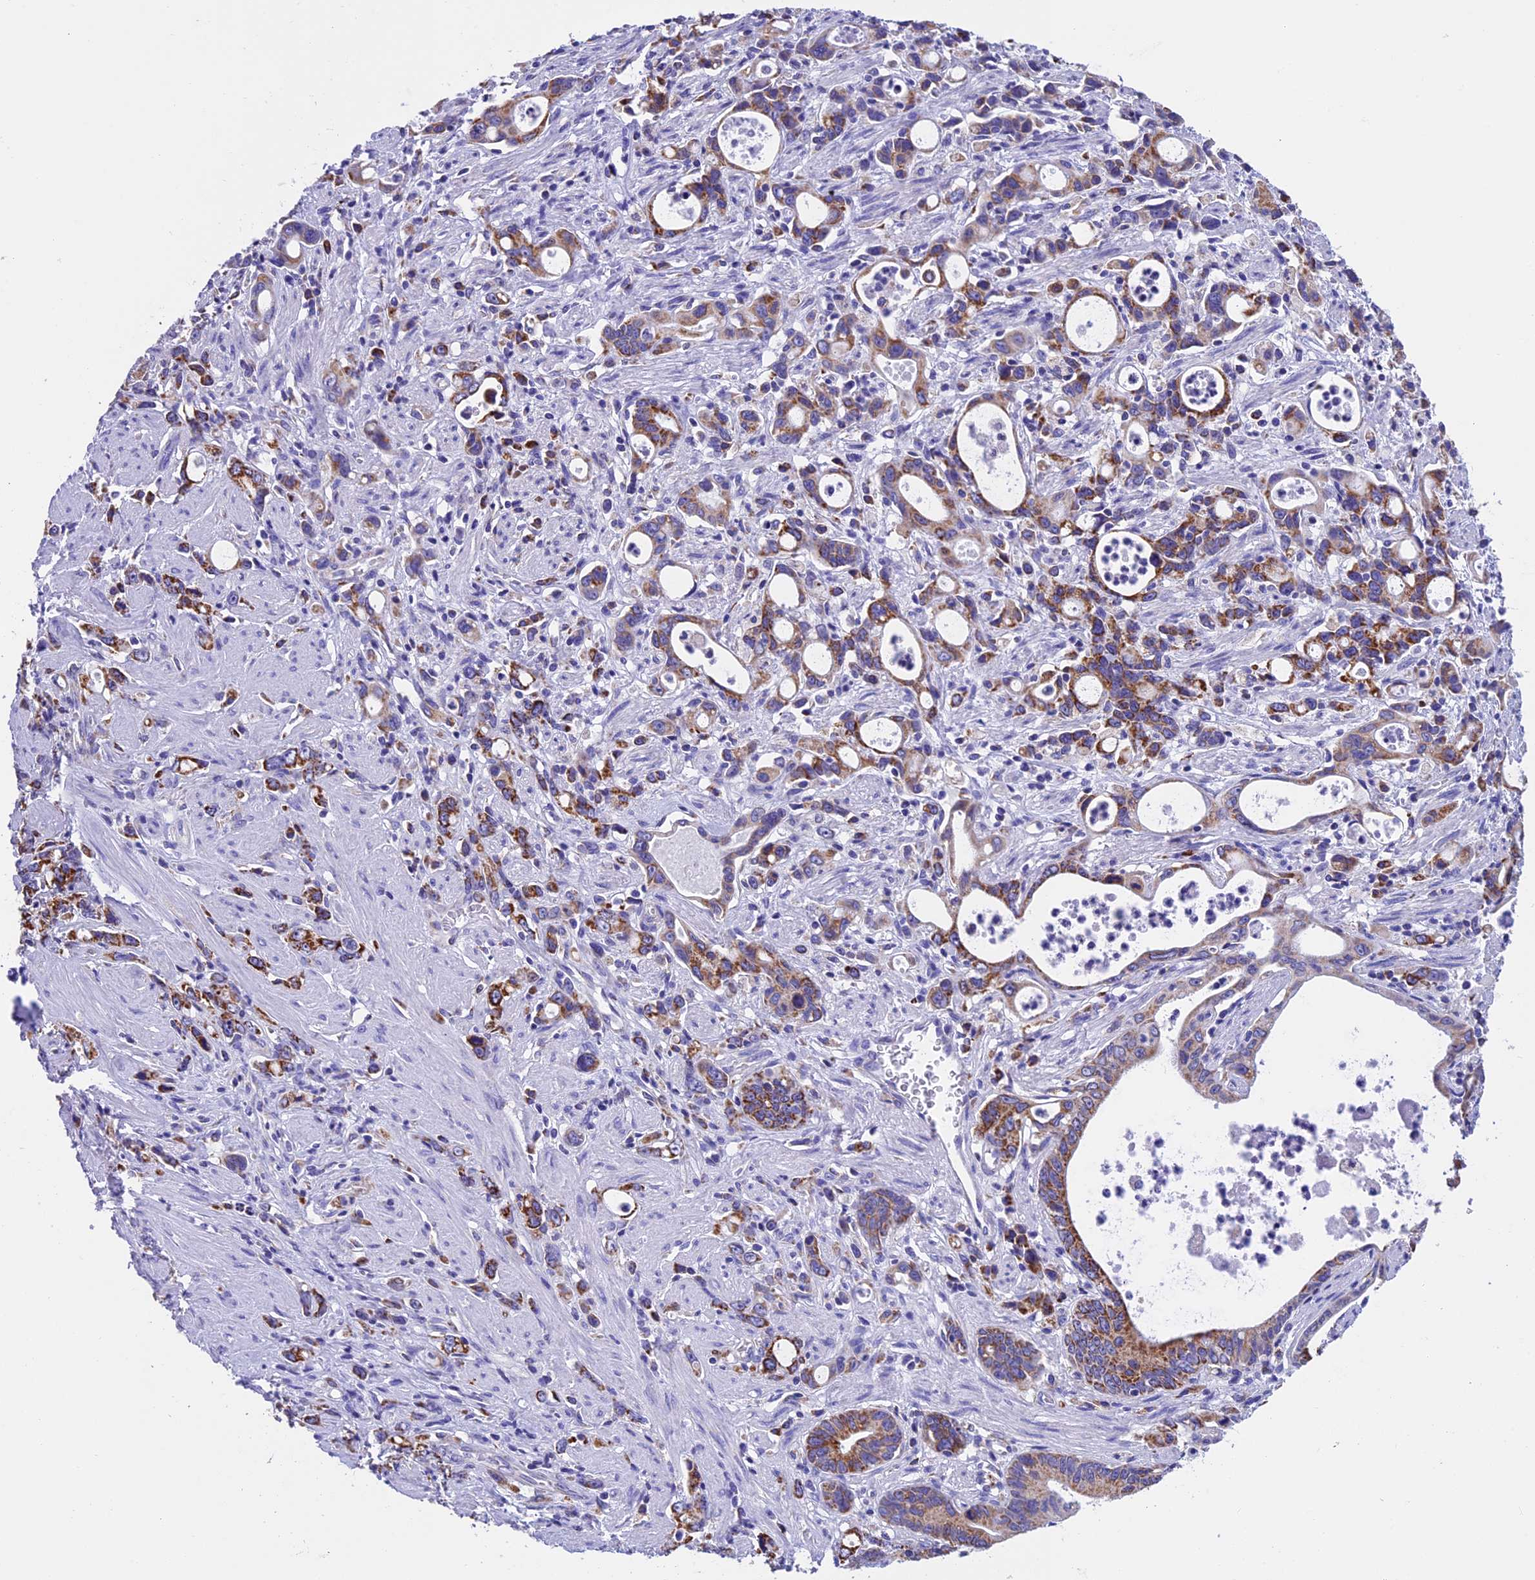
{"staining": {"intensity": "moderate", "quantity": "25%-75%", "location": "cytoplasmic/membranous"}, "tissue": "stomach cancer", "cell_type": "Tumor cells", "image_type": "cancer", "snomed": [{"axis": "morphology", "description": "Adenocarcinoma, NOS"}, {"axis": "topography", "description": "Stomach, lower"}], "caption": "Immunohistochemical staining of human stomach cancer (adenocarcinoma) demonstrates medium levels of moderate cytoplasmic/membranous protein positivity in about 25%-75% of tumor cells. The staining was performed using DAB to visualize the protein expression in brown, while the nuclei were stained in blue with hematoxylin (Magnification: 20x).", "gene": "SLC8B1", "patient": {"sex": "female", "age": 43}}